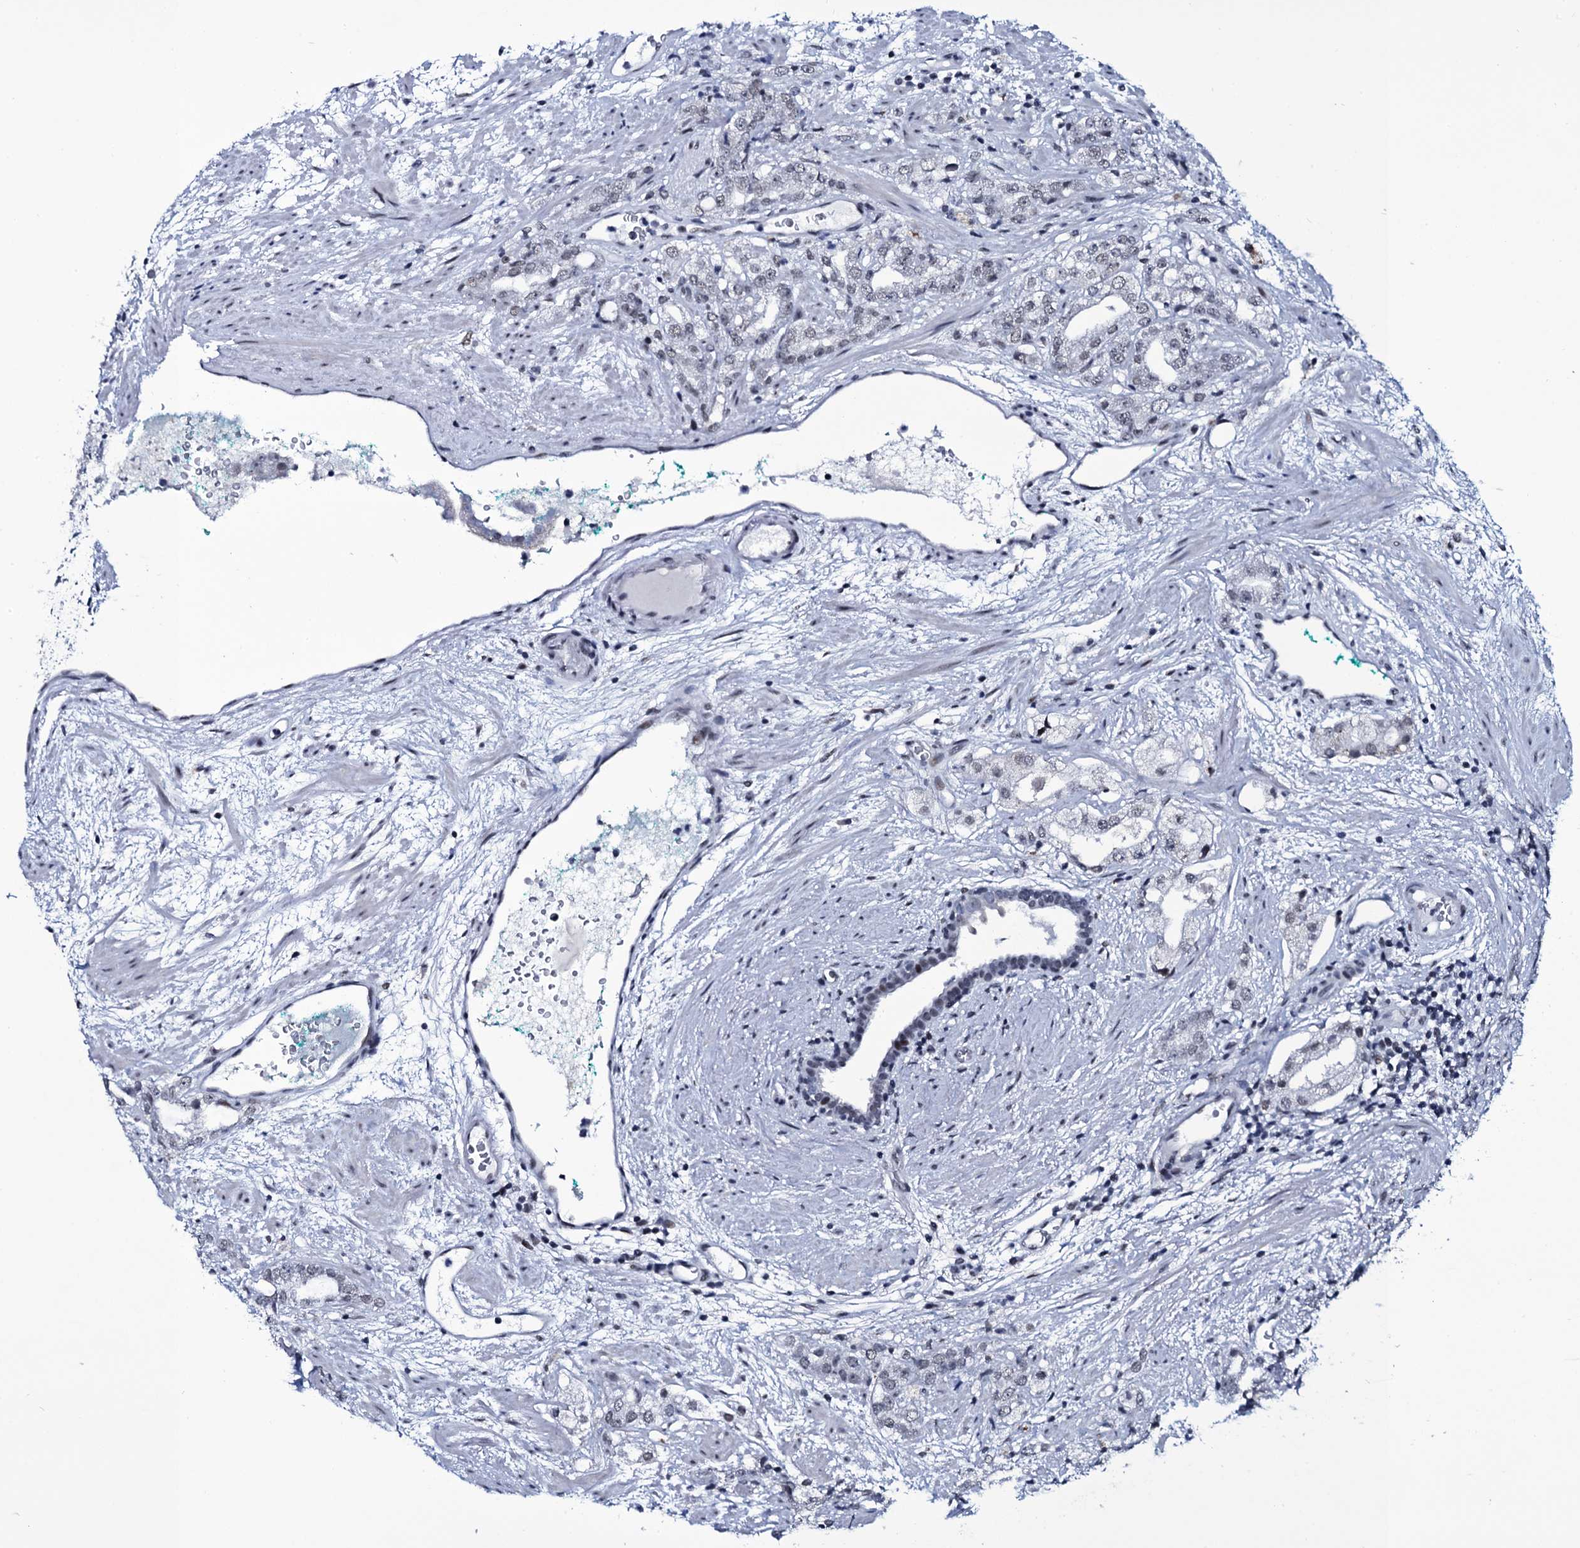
{"staining": {"intensity": "negative", "quantity": "none", "location": "none"}, "tissue": "prostate cancer", "cell_type": "Tumor cells", "image_type": "cancer", "snomed": [{"axis": "morphology", "description": "Adenocarcinoma, High grade"}, {"axis": "topography", "description": "Prostate"}], "caption": "Tumor cells show no significant protein staining in prostate cancer. Nuclei are stained in blue.", "gene": "ZMIZ2", "patient": {"sex": "male", "age": 64}}